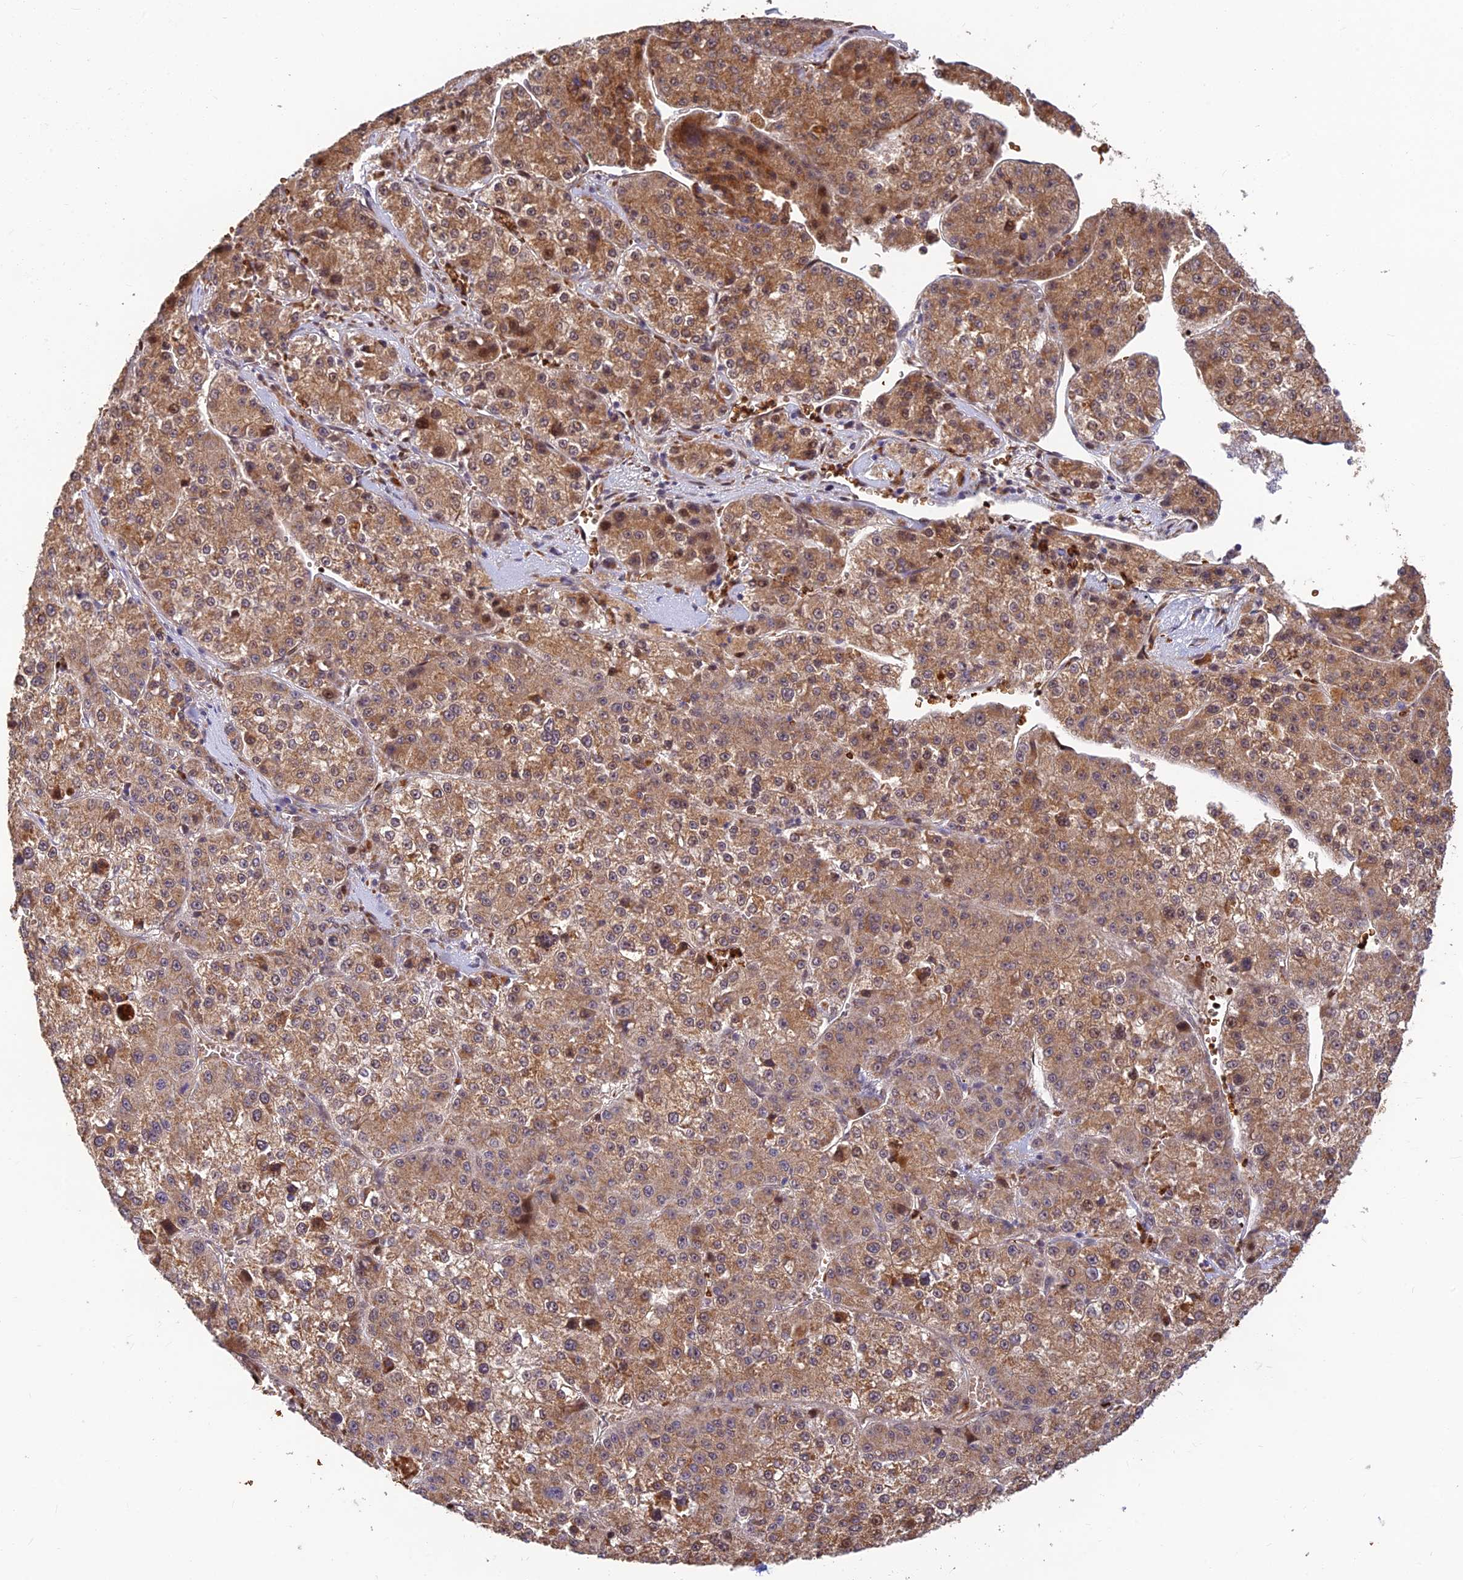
{"staining": {"intensity": "moderate", "quantity": ">75%", "location": "cytoplasmic/membranous"}, "tissue": "liver cancer", "cell_type": "Tumor cells", "image_type": "cancer", "snomed": [{"axis": "morphology", "description": "Carcinoma, Hepatocellular, NOS"}, {"axis": "topography", "description": "Liver"}], "caption": "Immunohistochemistry (IHC) of liver hepatocellular carcinoma demonstrates medium levels of moderate cytoplasmic/membranous expression in approximately >75% of tumor cells.", "gene": "UFSP2", "patient": {"sex": "female", "age": 73}}